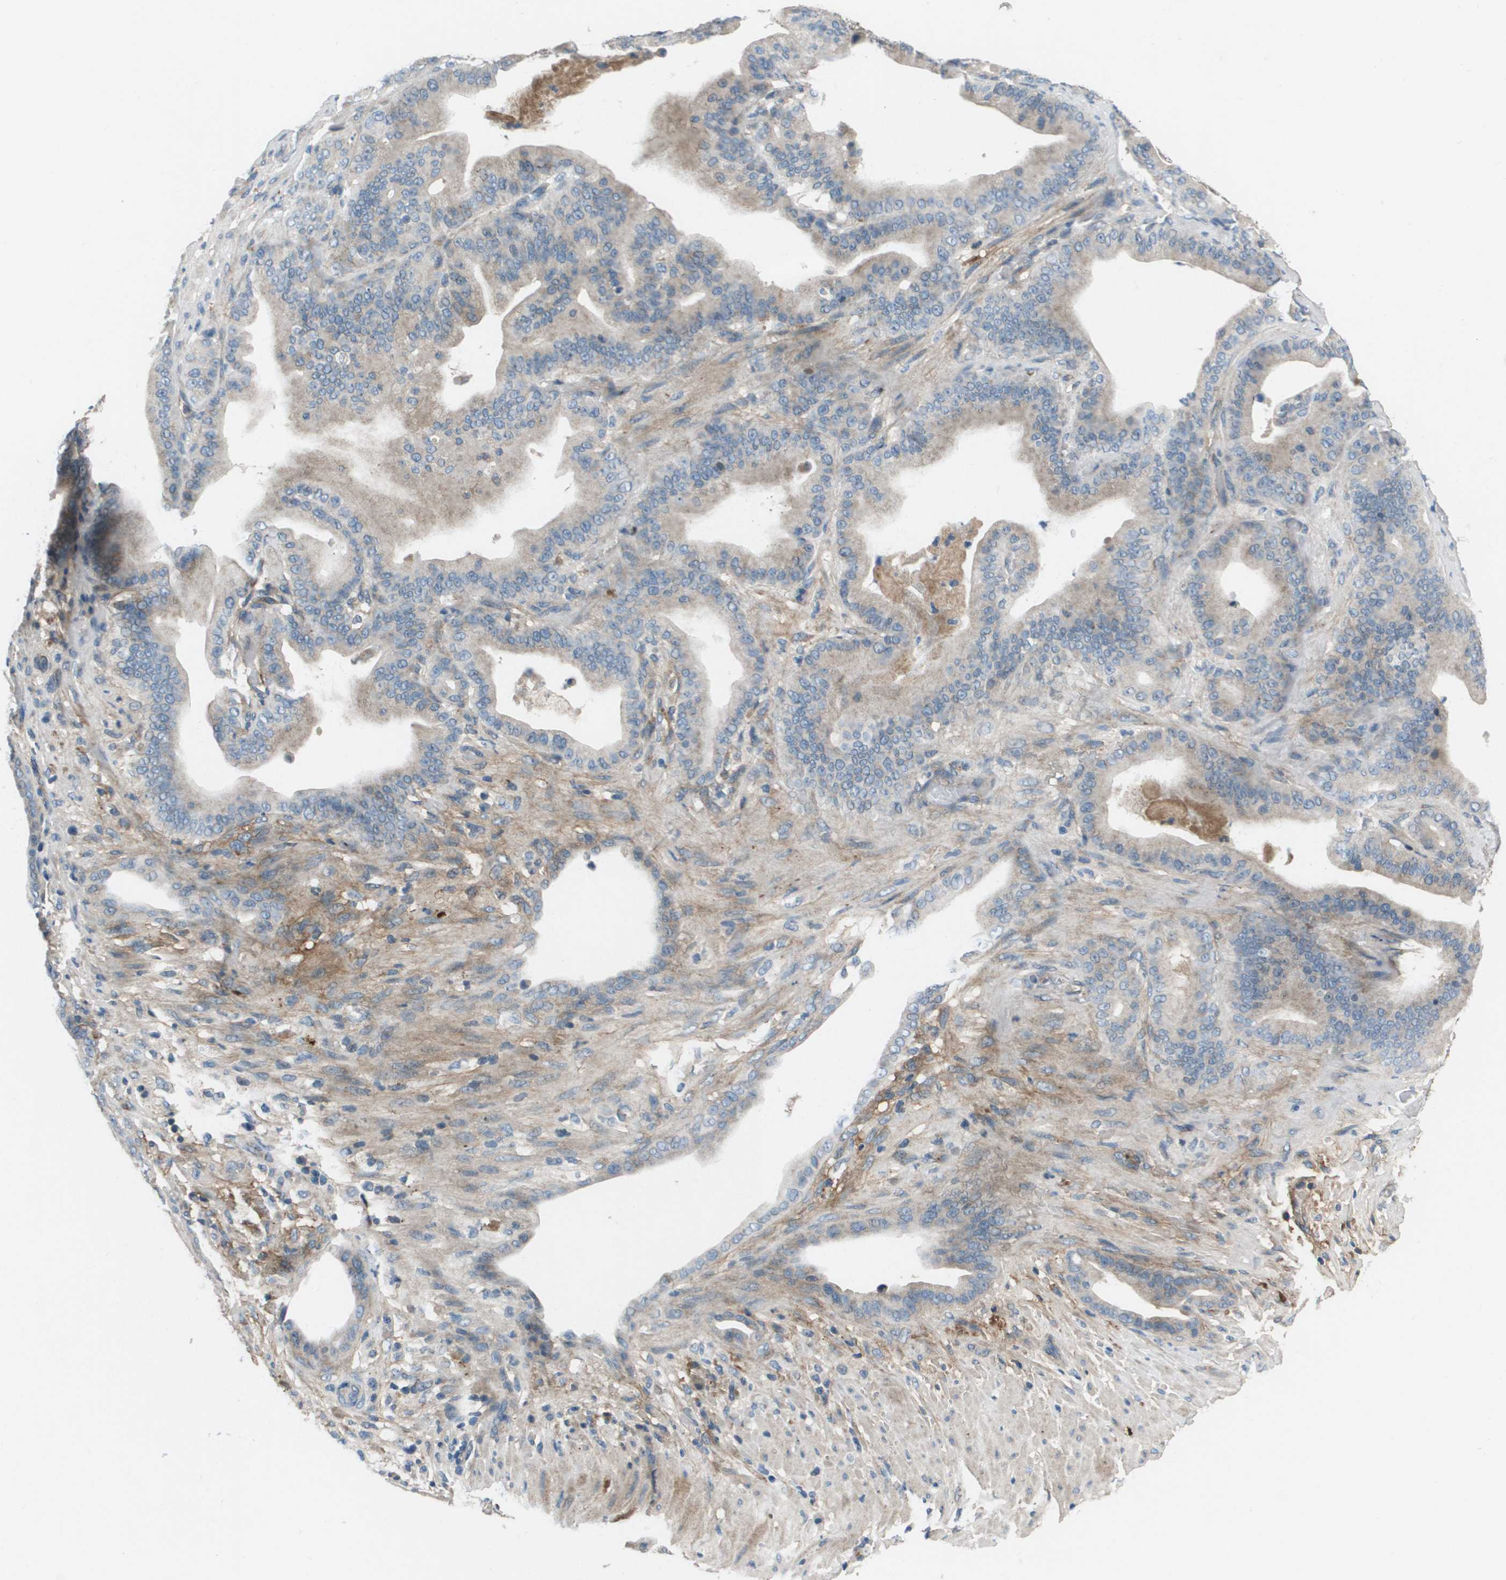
{"staining": {"intensity": "weak", "quantity": "<25%", "location": "cytoplasmic/membranous"}, "tissue": "pancreatic cancer", "cell_type": "Tumor cells", "image_type": "cancer", "snomed": [{"axis": "morphology", "description": "Adenocarcinoma, NOS"}, {"axis": "topography", "description": "Pancreas"}], "caption": "The photomicrograph reveals no significant staining in tumor cells of pancreatic adenocarcinoma. (DAB (3,3'-diaminobenzidine) immunohistochemistry (IHC), high magnification).", "gene": "PCOLCE", "patient": {"sex": "male", "age": 63}}